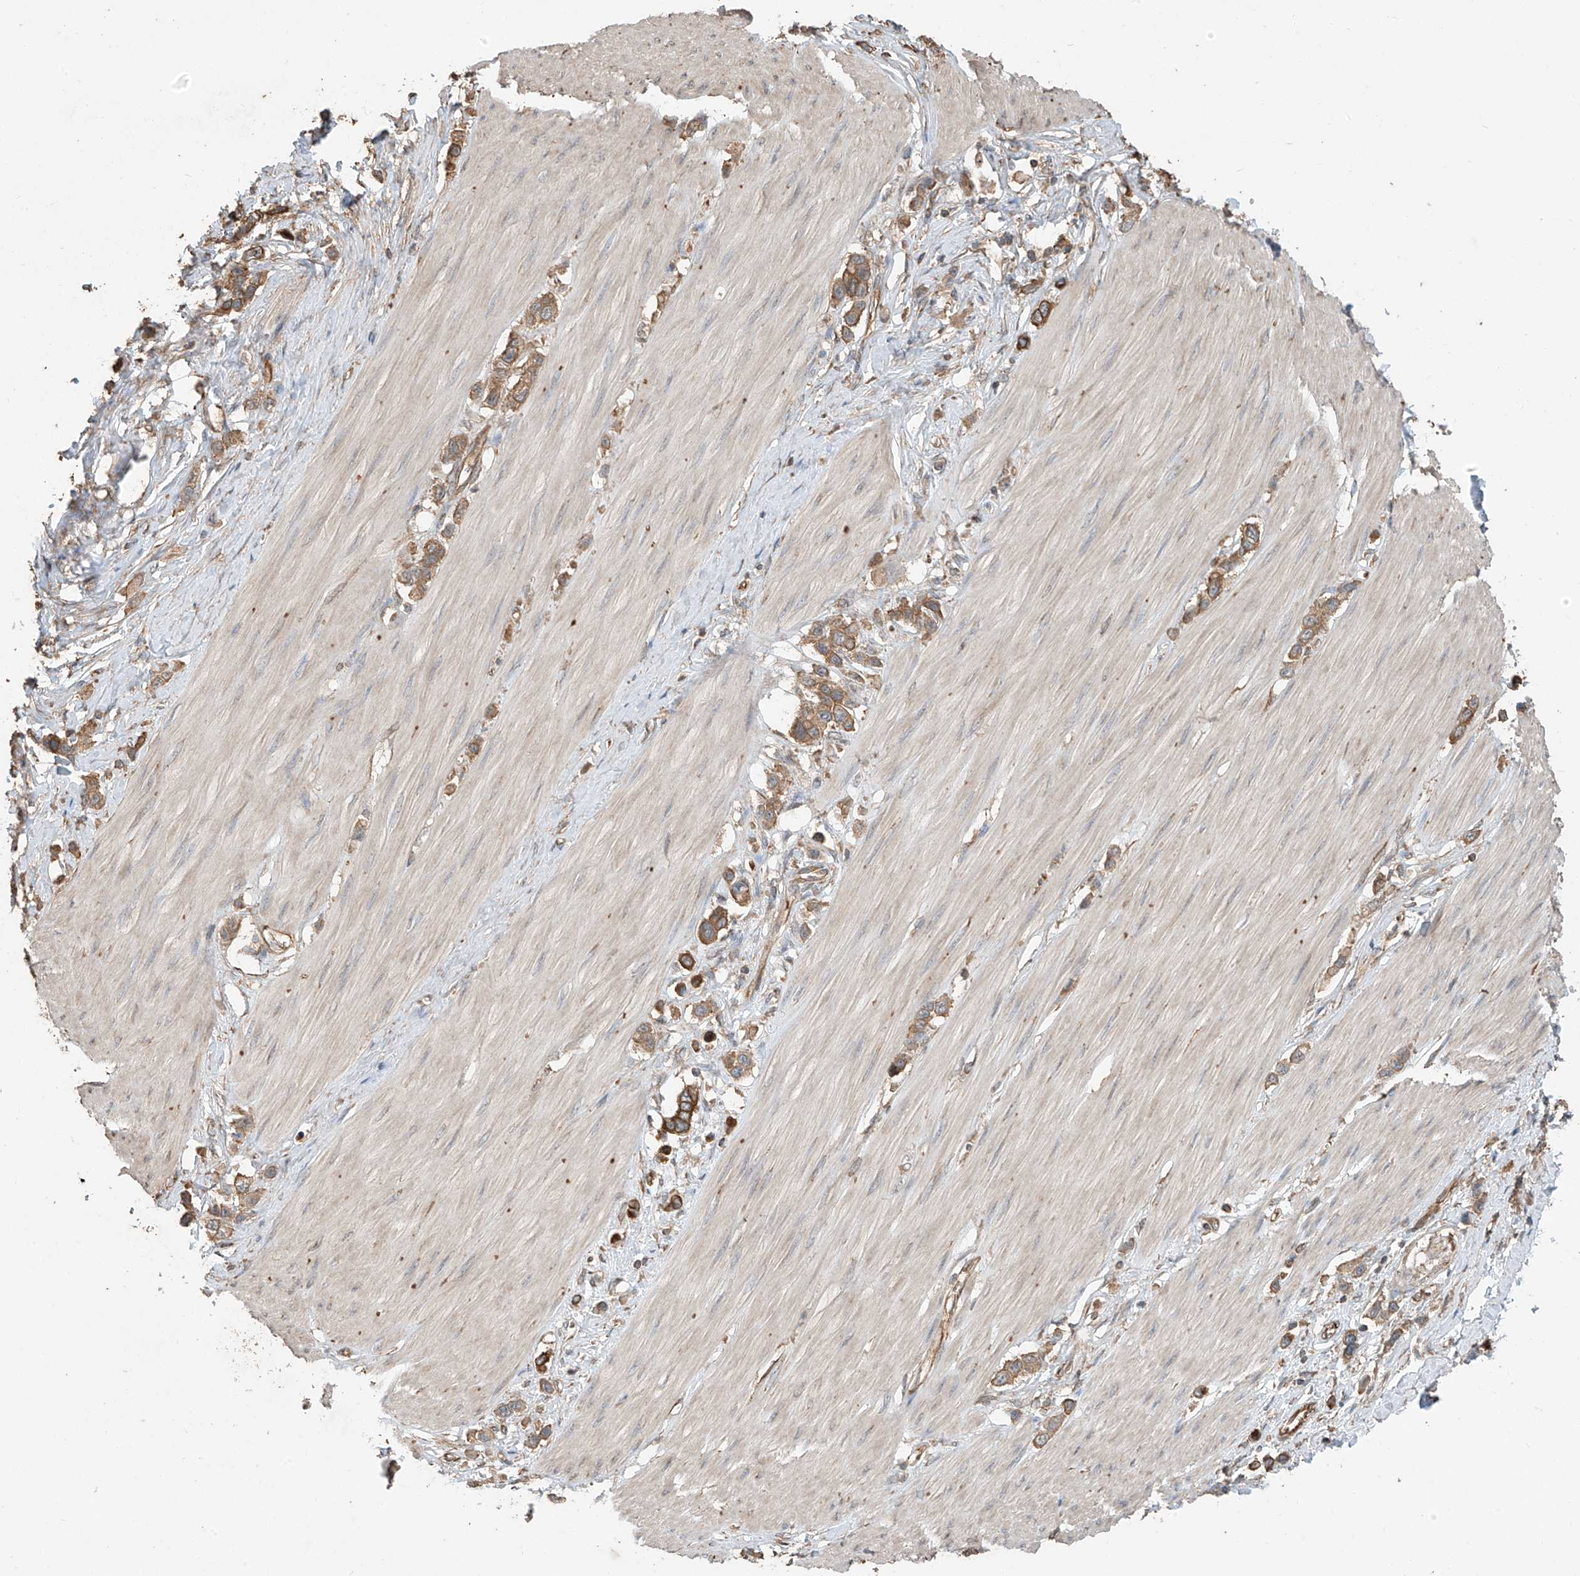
{"staining": {"intensity": "moderate", "quantity": ">75%", "location": "cytoplasmic/membranous"}, "tissue": "stomach cancer", "cell_type": "Tumor cells", "image_type": "cancer", "snomed": [{"axis": "morphology", "description": "Adenocarcinoma, NOS"}, {"axis": "topography", "description": "Stomach"}], "caption": "Immunohistochemical staining of human stomach adenocarcinoma reveals moderate cytoplasmic/membranous protein expression in approximately >75% of tumor cells.", "gene": "AGBL5", "patient": {"sex": "female", "age": 65}}